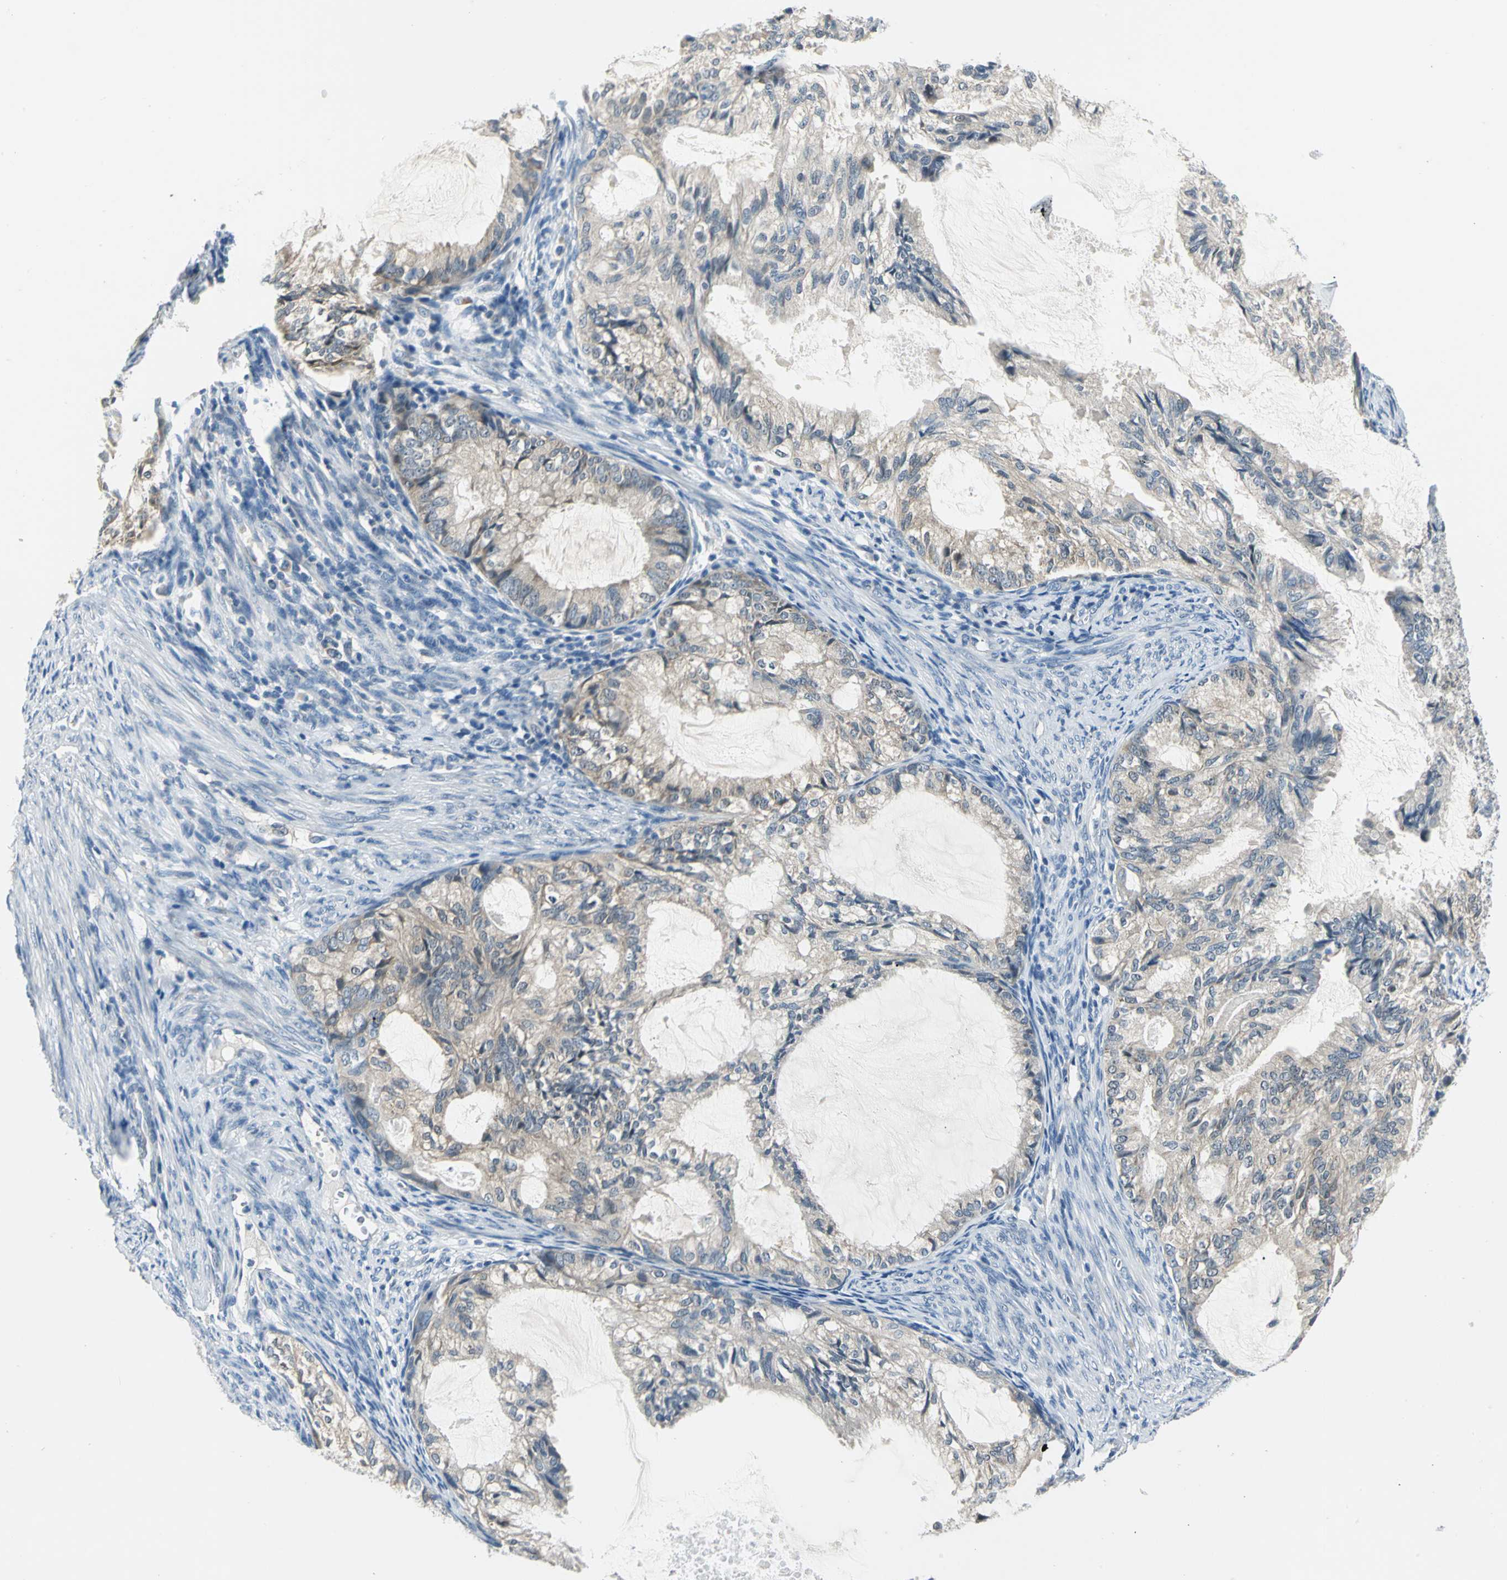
{"staining": {"intensity": "weak", "quantity": "25%-75%", "location": "cytoplasmic/membranous"}, "tissue": "cervical cancer", "cell_type": "Tumor cells", "image_type": "cancer", "snomed": [{"axis": "morphology", "description": "Normal tissue, NOS"}, {"axis": "morphology", "description": "Adenocarcinoma, NOS"}, {"axis": "topography", "description": "Cervix"}, {"axis": "topography", "description": "Endometrium"}], "caption": "Immunohistochemistry (IHC) (DAB) staining of human cervical cancer (adenocarcinoma) exhibits weak cytoplasmic/membranous protein expression in approximately 25%-75% of tumor cells.", "gene": "ZNF415", "patient": {"sex": "female", "age": 86}}